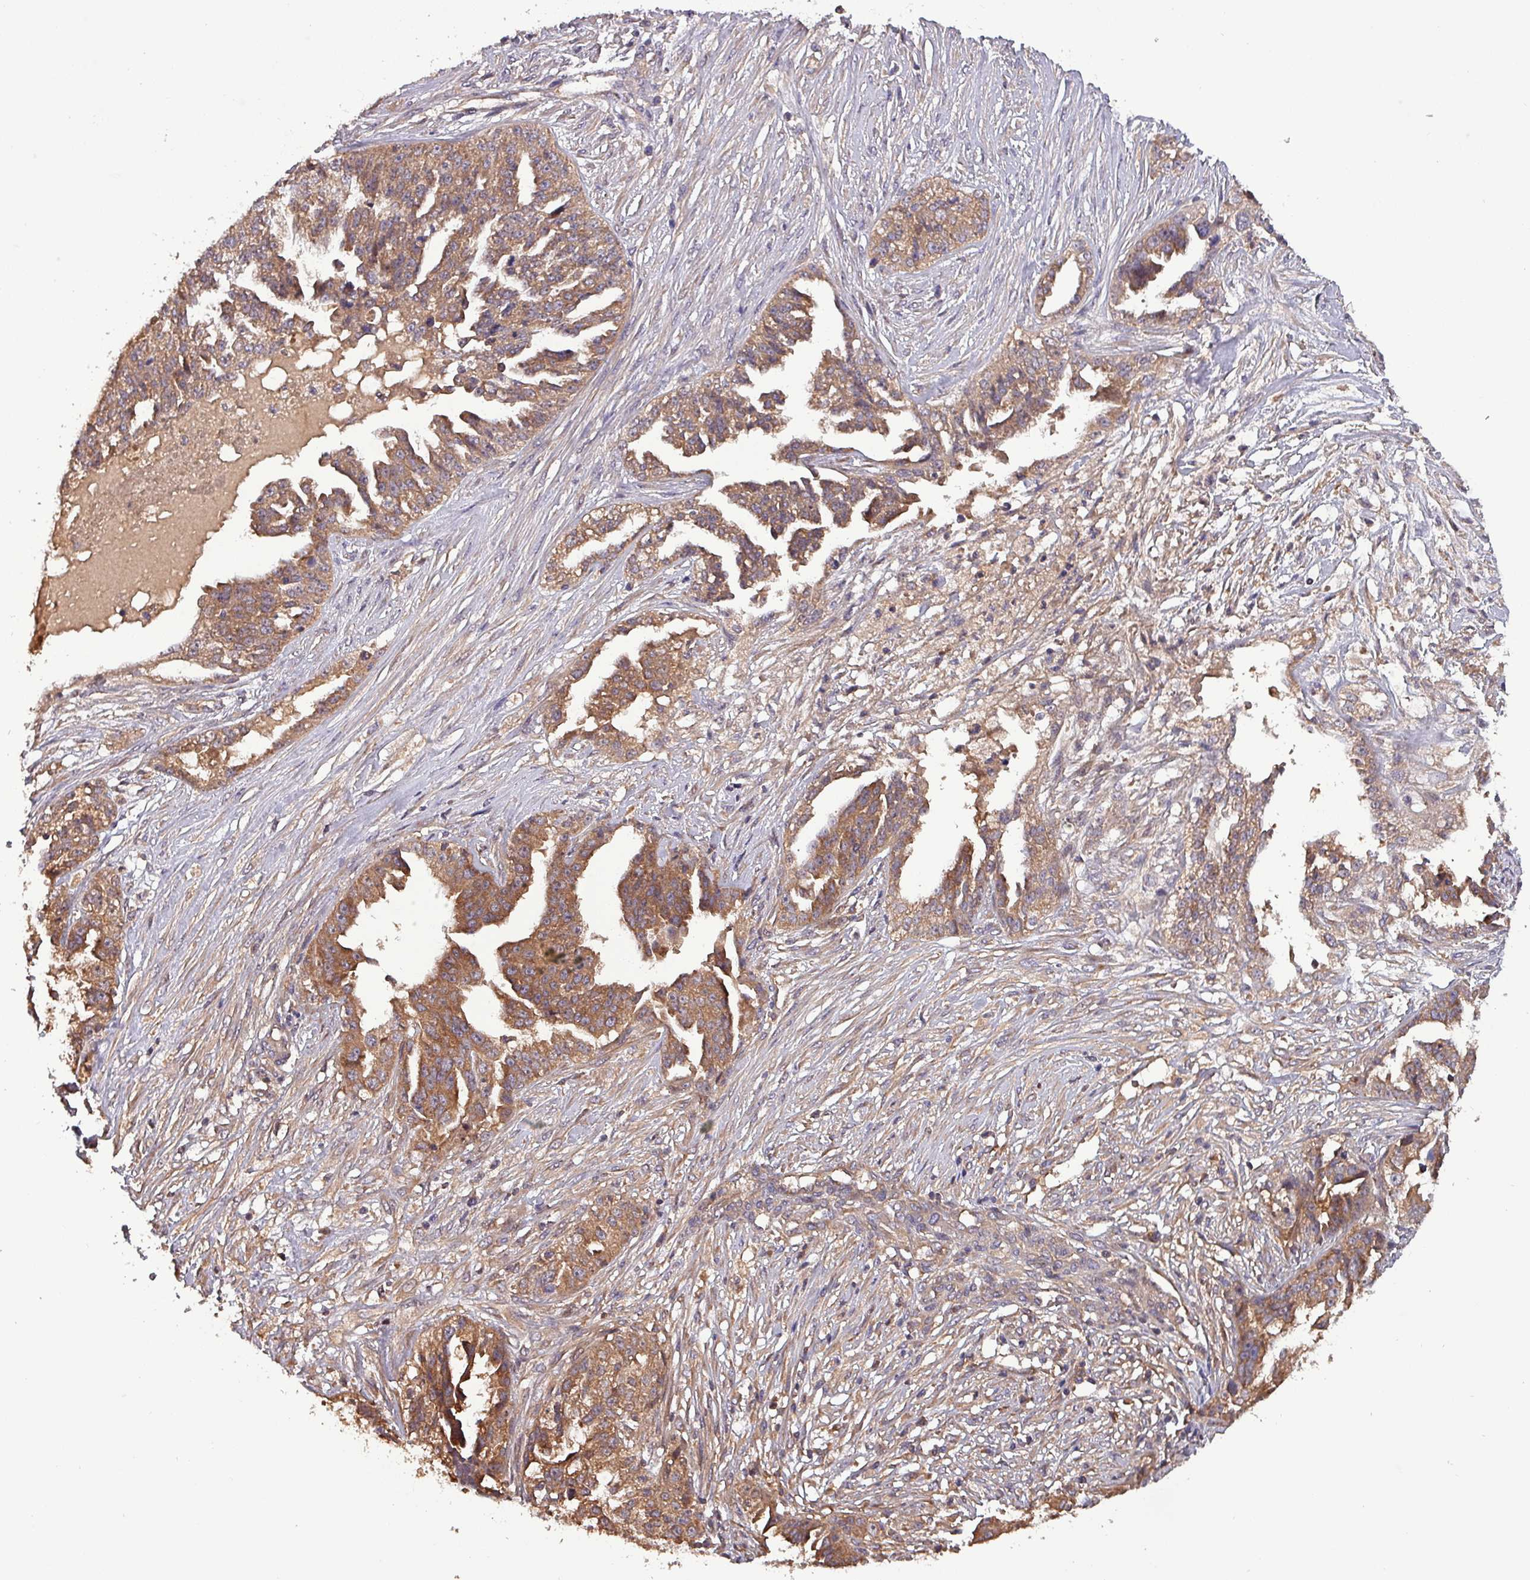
{"staining": {"intensity": "moderate", "quantity": ">75%", "location": "cytoplasmic/membranous"}, "tissue": "ovarian cancer", "cell_type": "Tumor cells", "image_type": "cancer", "snomed": [{"axis": "morphology", "description": "Cystadenocarcinoma, serous, NOS"}, {"axis": "topography", "description": "Ovary"}], "caption": "Protein expression by immunohistochemistry (IHC) demonstrates moderate cytoplasmic/membranous expression in about >75% of tumor cells in serous cystadenocarcinoma (ovarian).", "gene": "PAFAH1B2", "patient": {"sex": "female", "age": 58}}